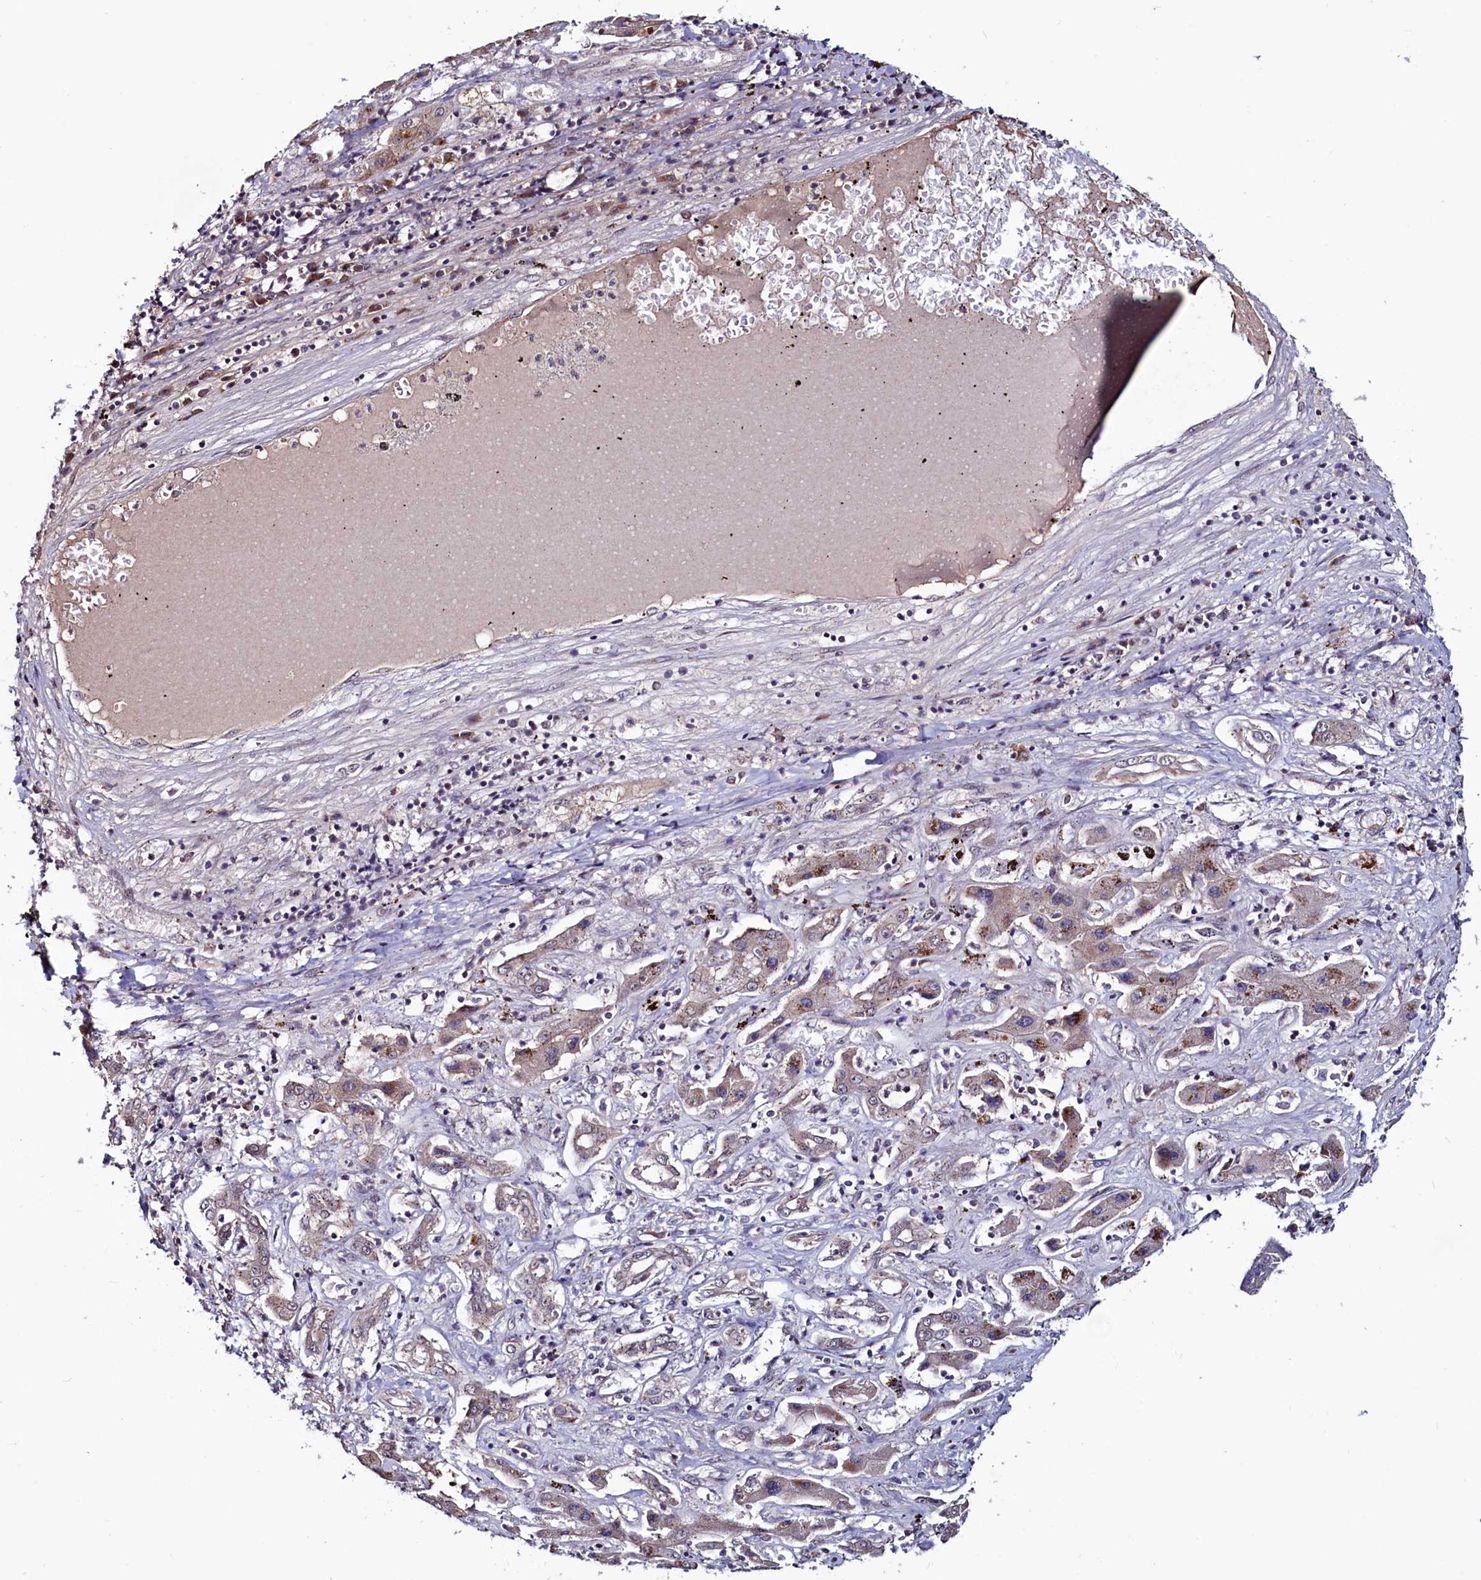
{"staining": {"intensity": "weak", "quantity": ">75%", "location": "cytoplasmic/membranous"}, "tissue": "liver cancer", "cell_type": "Tumor cells", "image_type": "cancer", "snomed": [{"axis": "morphology", "description": "Cholangiocarcinoma"}, {"axis": "topography", "description": "Liver"}], "caption": "About >75% of tumor cells in human liver cancer show weak cytoplasmic/membranous protein expression as visualized by brown immunohistochemical staining.", "gene": "SEC24C", "patient": {"sex": "male", "age": 67}}